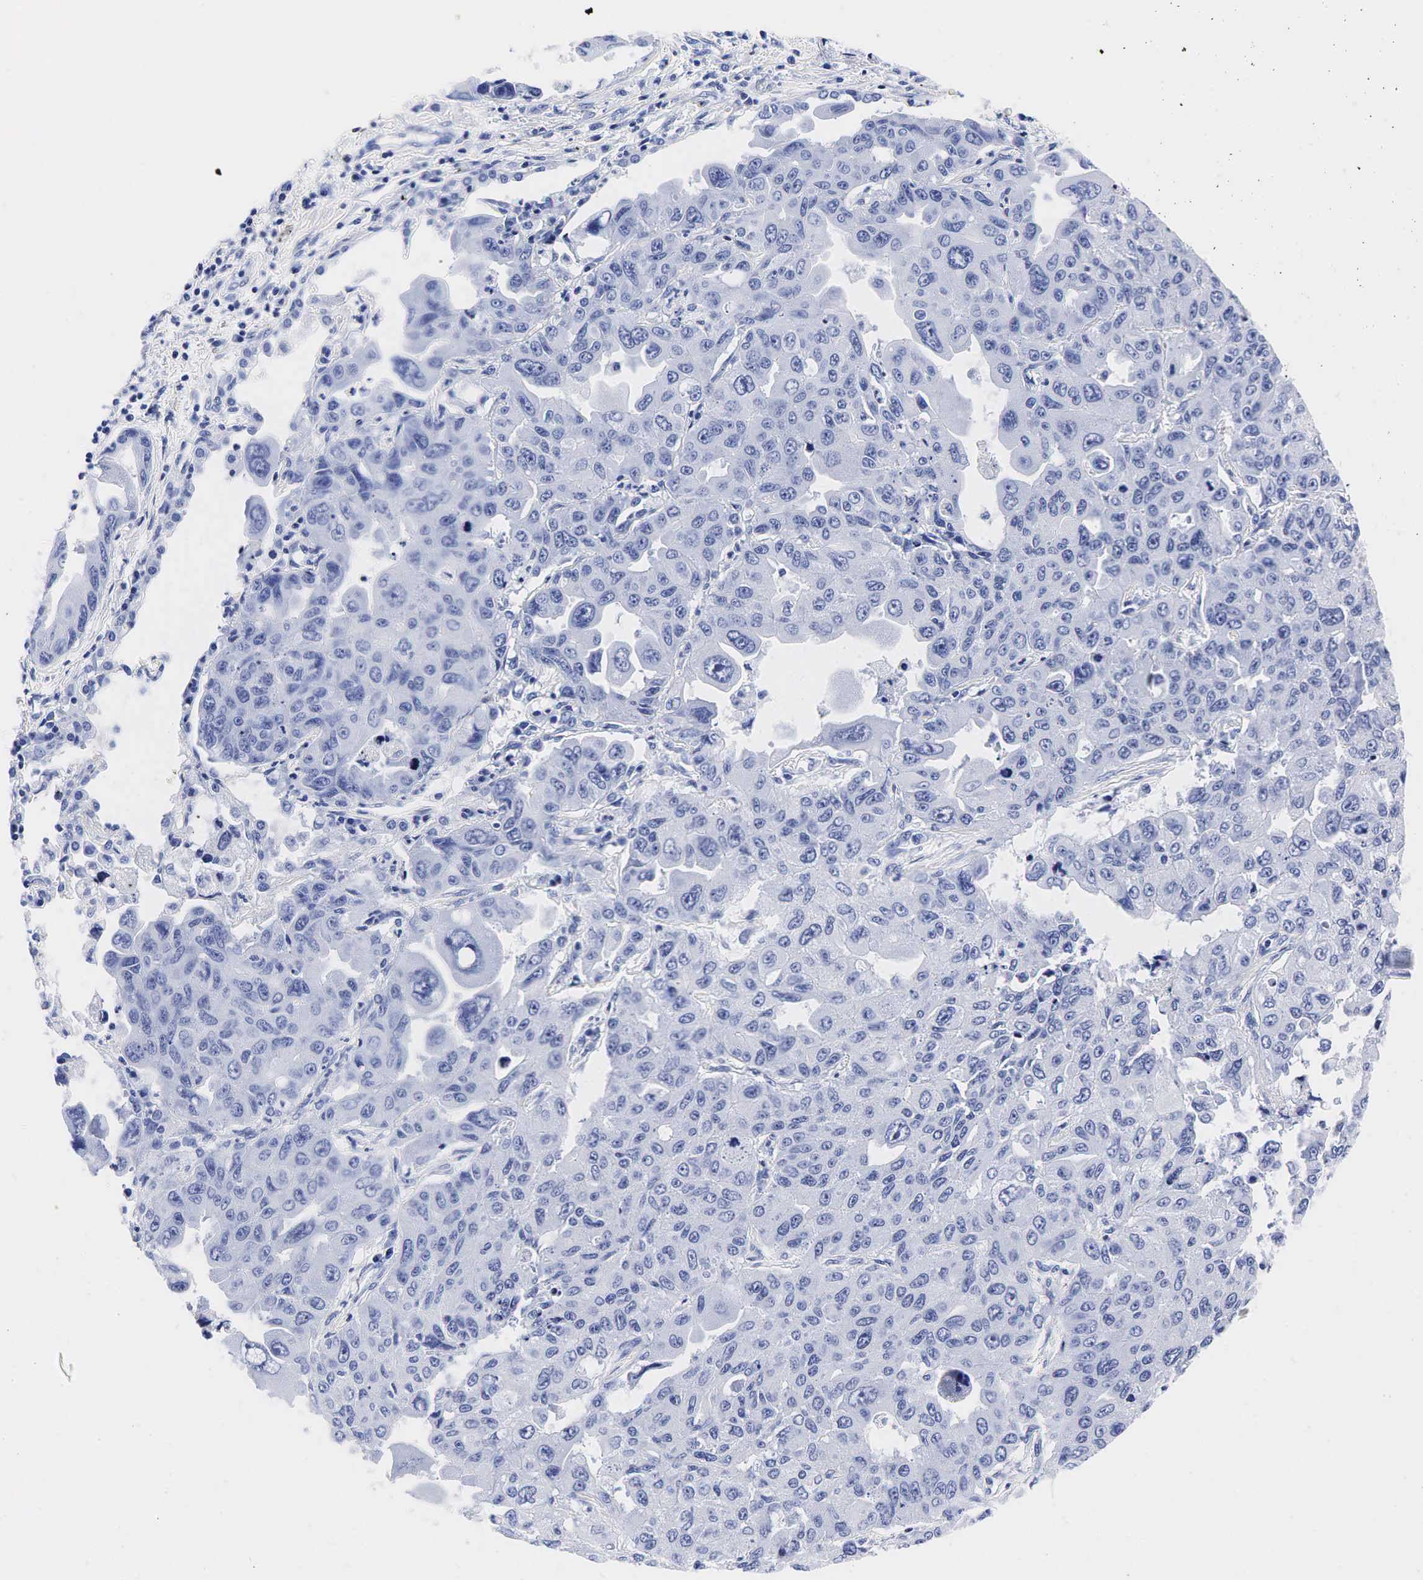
{"staining": {"intensity": "negative", "quantity": "none", "location": "none"}, "tissue": "lung cancer", "cell_type": "Tumor cells", "image_type": "cancer", "snomed": [{"axis": "morphology", "description": "Adenocarcinoma, NOS"}, {"axis": "topography", "description": "Lung"}], "caption": "Immunohistochemistry (IHC) image of neoplastic tissue: human lung cancer (adenocarcinoma) stained with DAB reveals no significant protein expression in tumor cells.", "gene": "TG", "patient": {"sex": "male", "age": 64}}